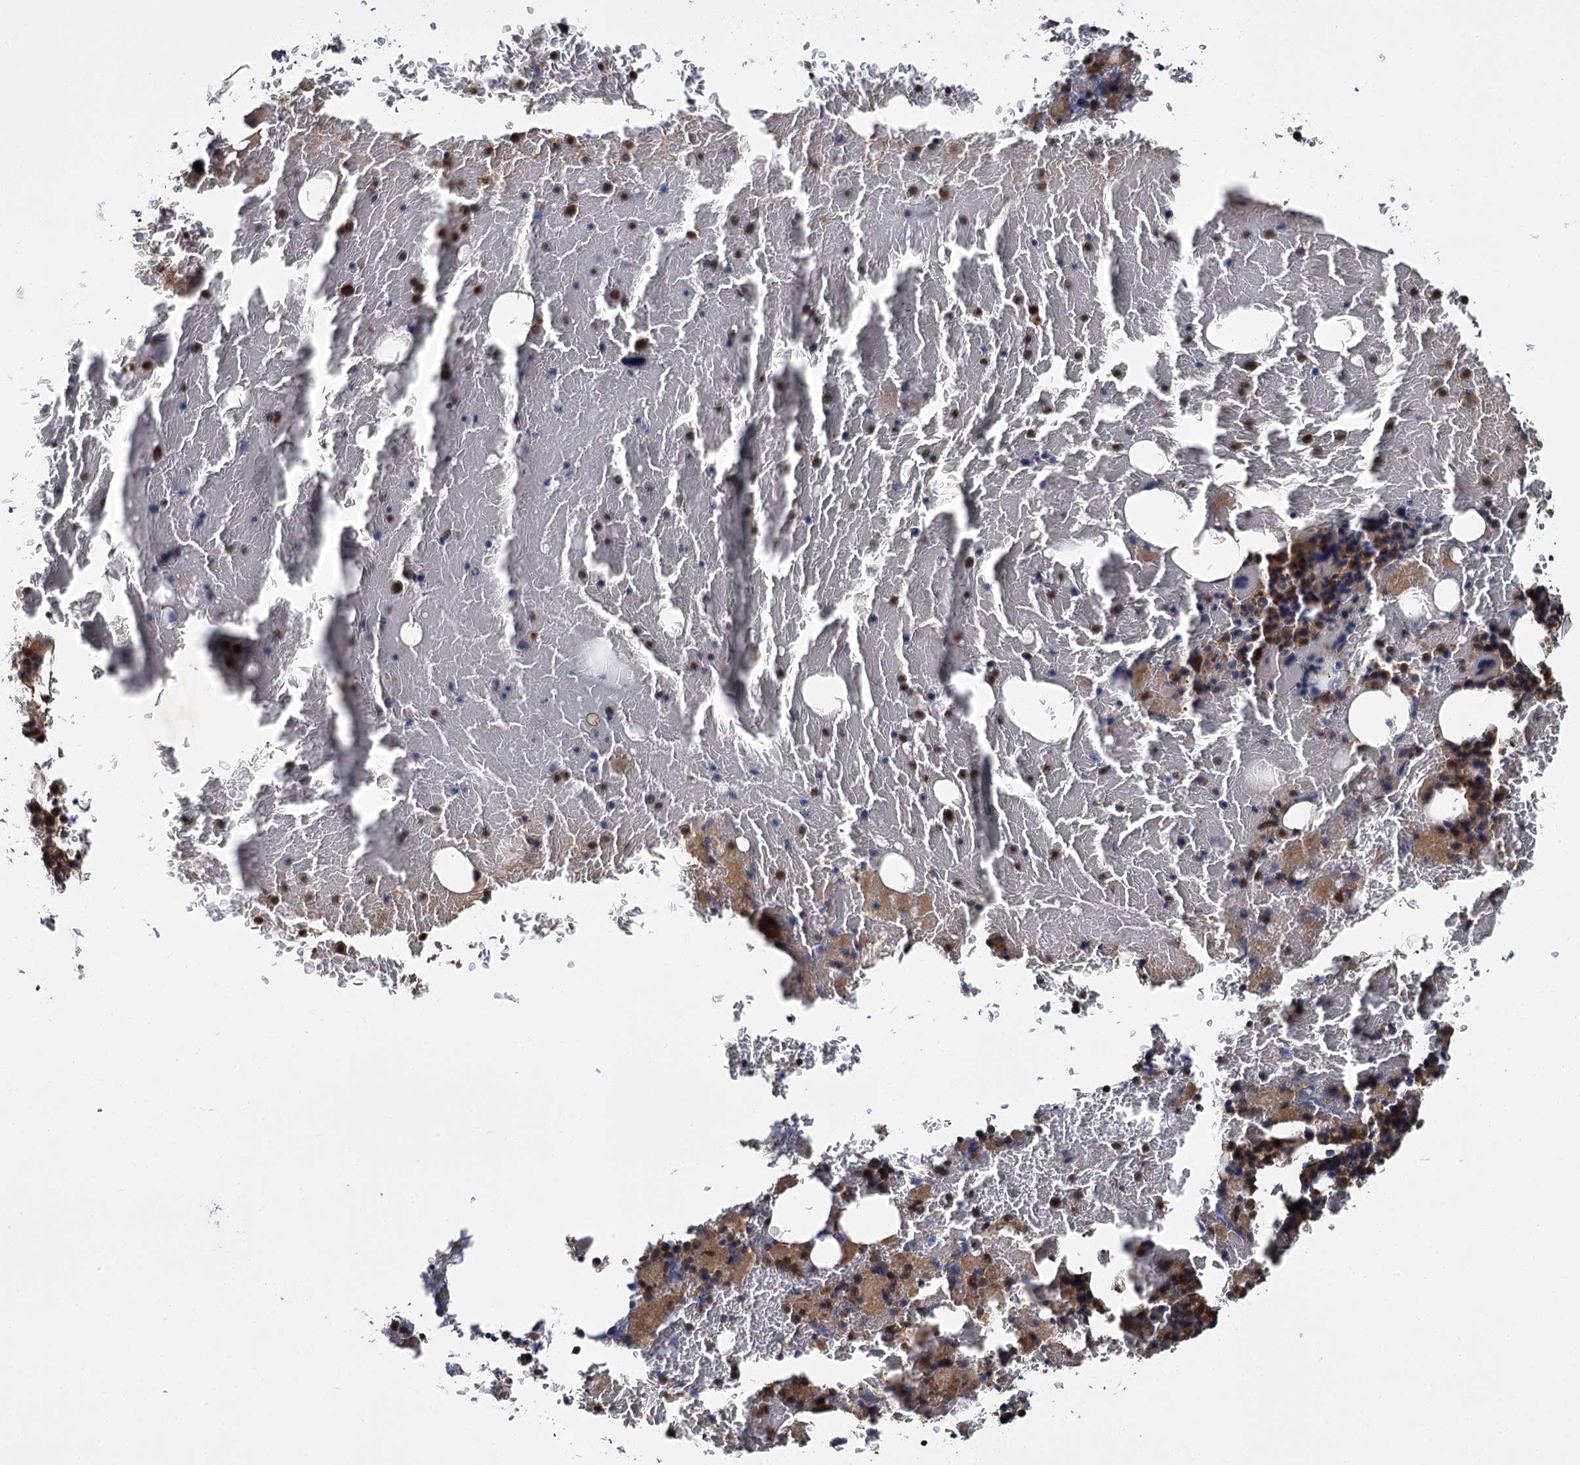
{"staining": {"intensity": "strong", "quantity": "25%-75%", "location": "cytoplasmic/membranous"}, "tissue": "bone marrow", "cell_type": "Hematopoietic cells", "image_type": "normal", "snomed": [{"axis": "morphology", "description": "Normal tissue, NOS"}, {"axis": "topography", "description": "Bone marrow"}], "caption": "The photomicrograph reveals immunohistochemical staining of benign bone marrow. There is strong cytoplasmic/membranous expression is present in approximately 25%-75% of hematopoietic cells. The staining was performed using DAB (3,3'-diaminobenzidine), with brown indicating positive protein expression. Nuclei are stained blue with hematoxylin.", "gene": "APBA2", "patient": {"sex": "male", "age": 79}}